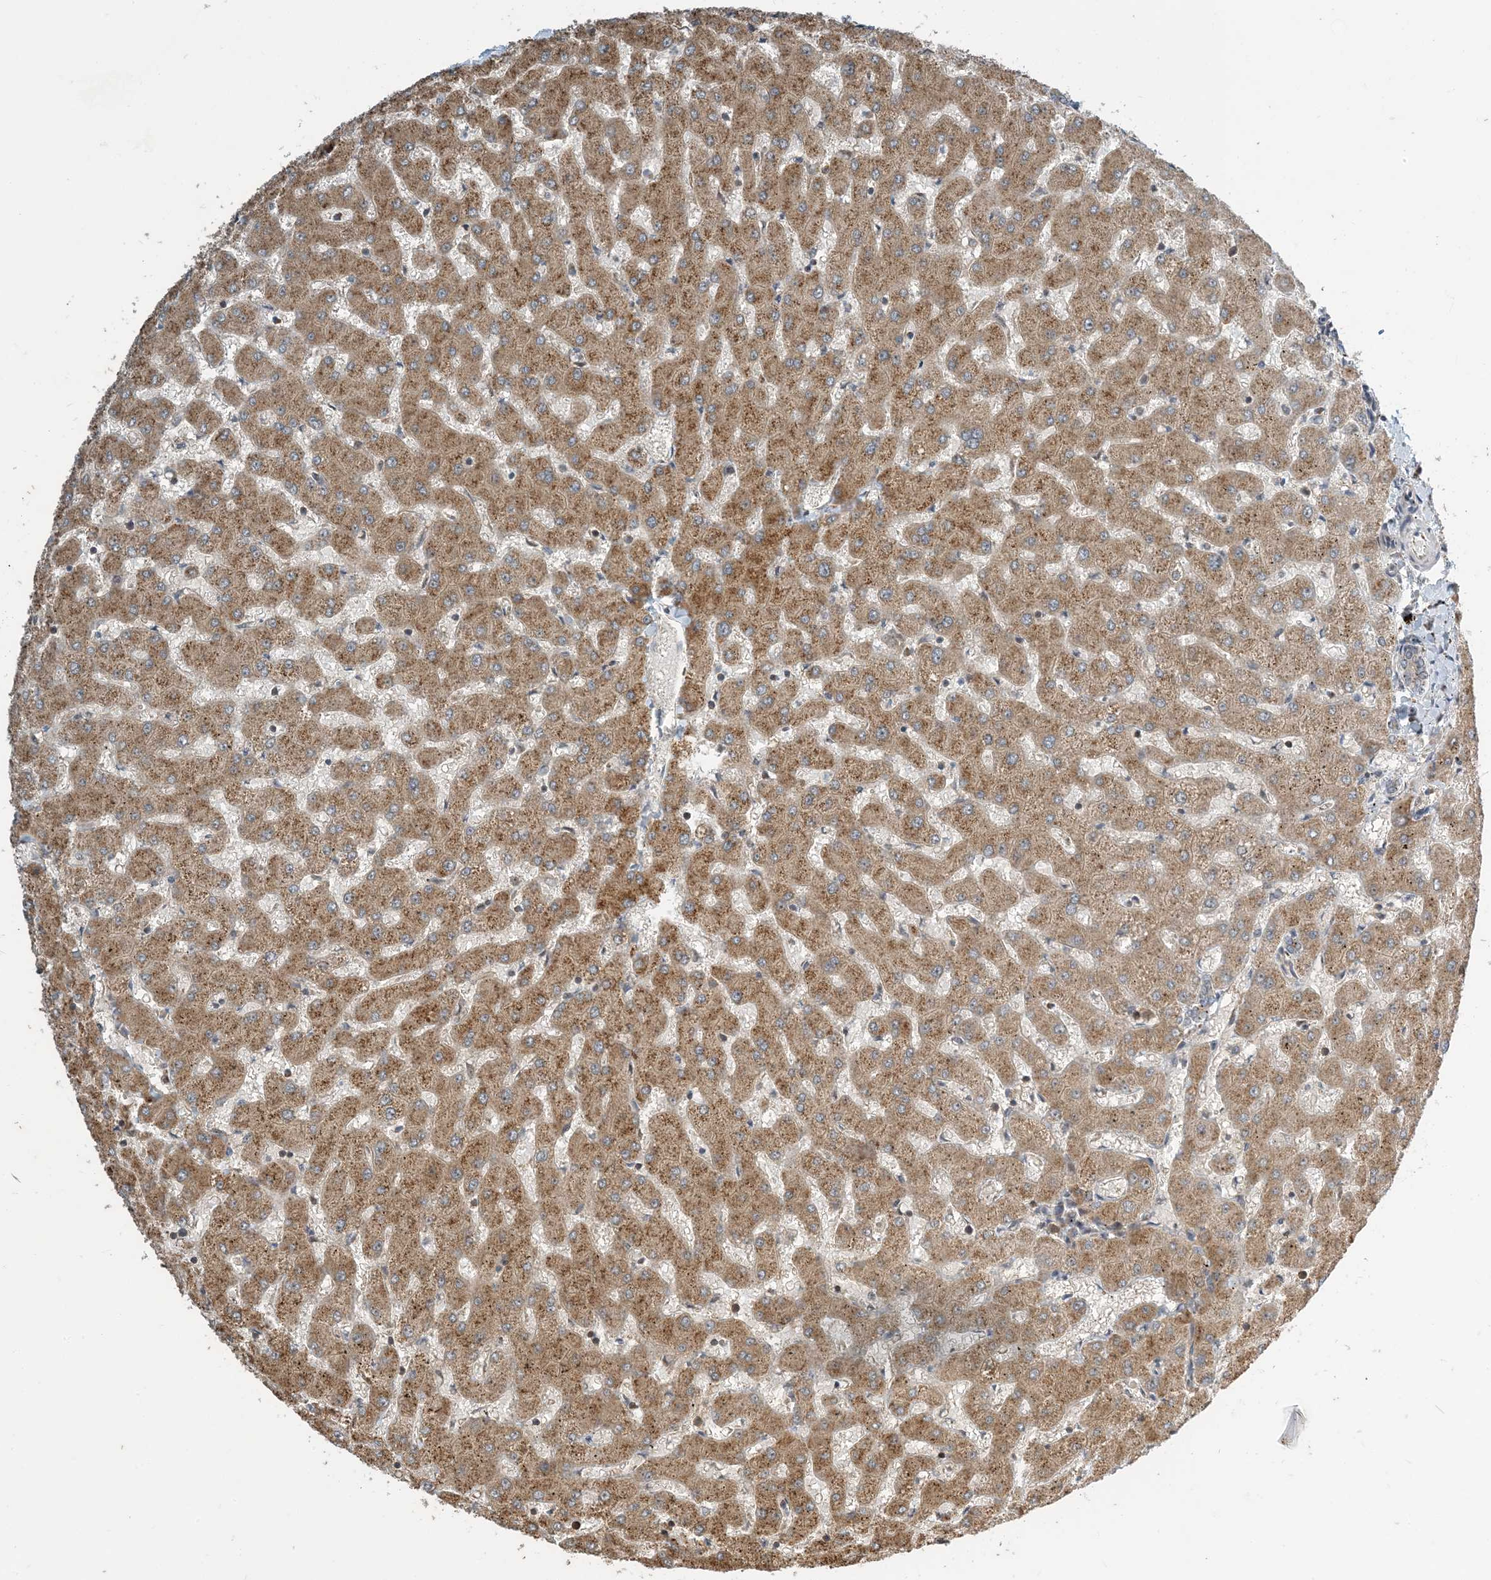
{"staining": {"intensity": "weak", "quantity": "25%-75%", "location": "cytoplasmic/membranous"}, "tissue": "liver", "cell_type": "Cholangiocytes", "image_type": "normal", "snomed": [{"axis": "morphology", "description": "Normal tissue, NOS"}, {"axis": "topography", "description": "Liver"}], "caption": "Weak cytoplasmic/membranous expression for a protein is identified in approximately 25%-75% of cholangiocytes of benign liver using immunohistochemistry (IHC).", "gene": "ZBTB3", "patient": {"sex": "female", "age": 63}}